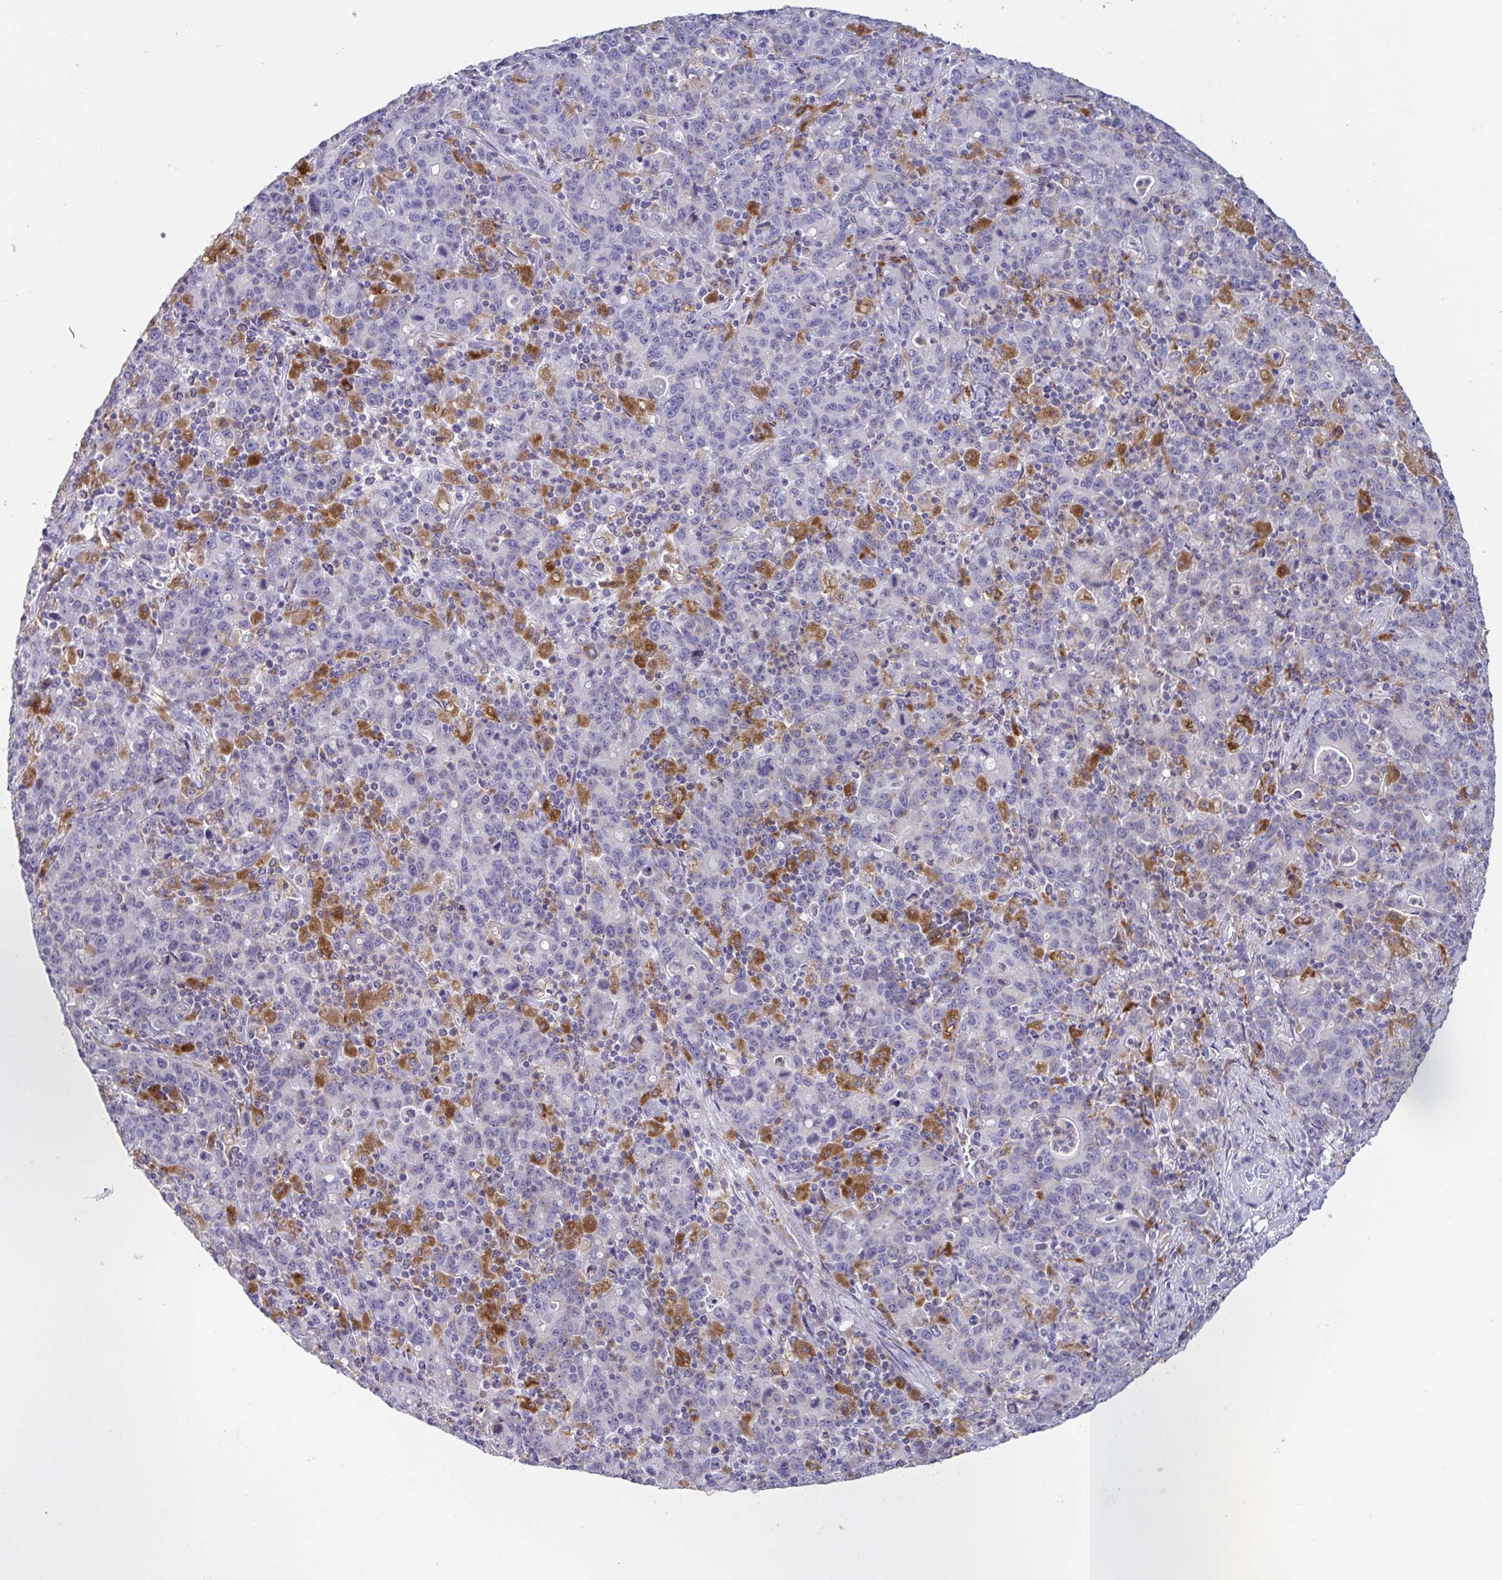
{"staining": {"intensity": "strong", "quantity": "<25%", "location": "cytoplasmic/membranous"}, "tissue": "stomach cancer", "cell_type": "Tumor cells", "image_type": "cancer", "snomed": [{"axis": "morphology", "description": "Adenocarcinoma, NOS"}, {"axis": "topography", "description": "Stomach, upper"}], "caption": "Immunohistochemistry (DAB) staining of stomach cancer (adenocarcinoma) reveals strong cytoplasmic/membranous protein staining in approximately <25% of tumor cells. (IHC, brightfield microscopy, high magnification).", "gene": "ATP6V1G2", "patient": {"sex": "male", "age": 69}}